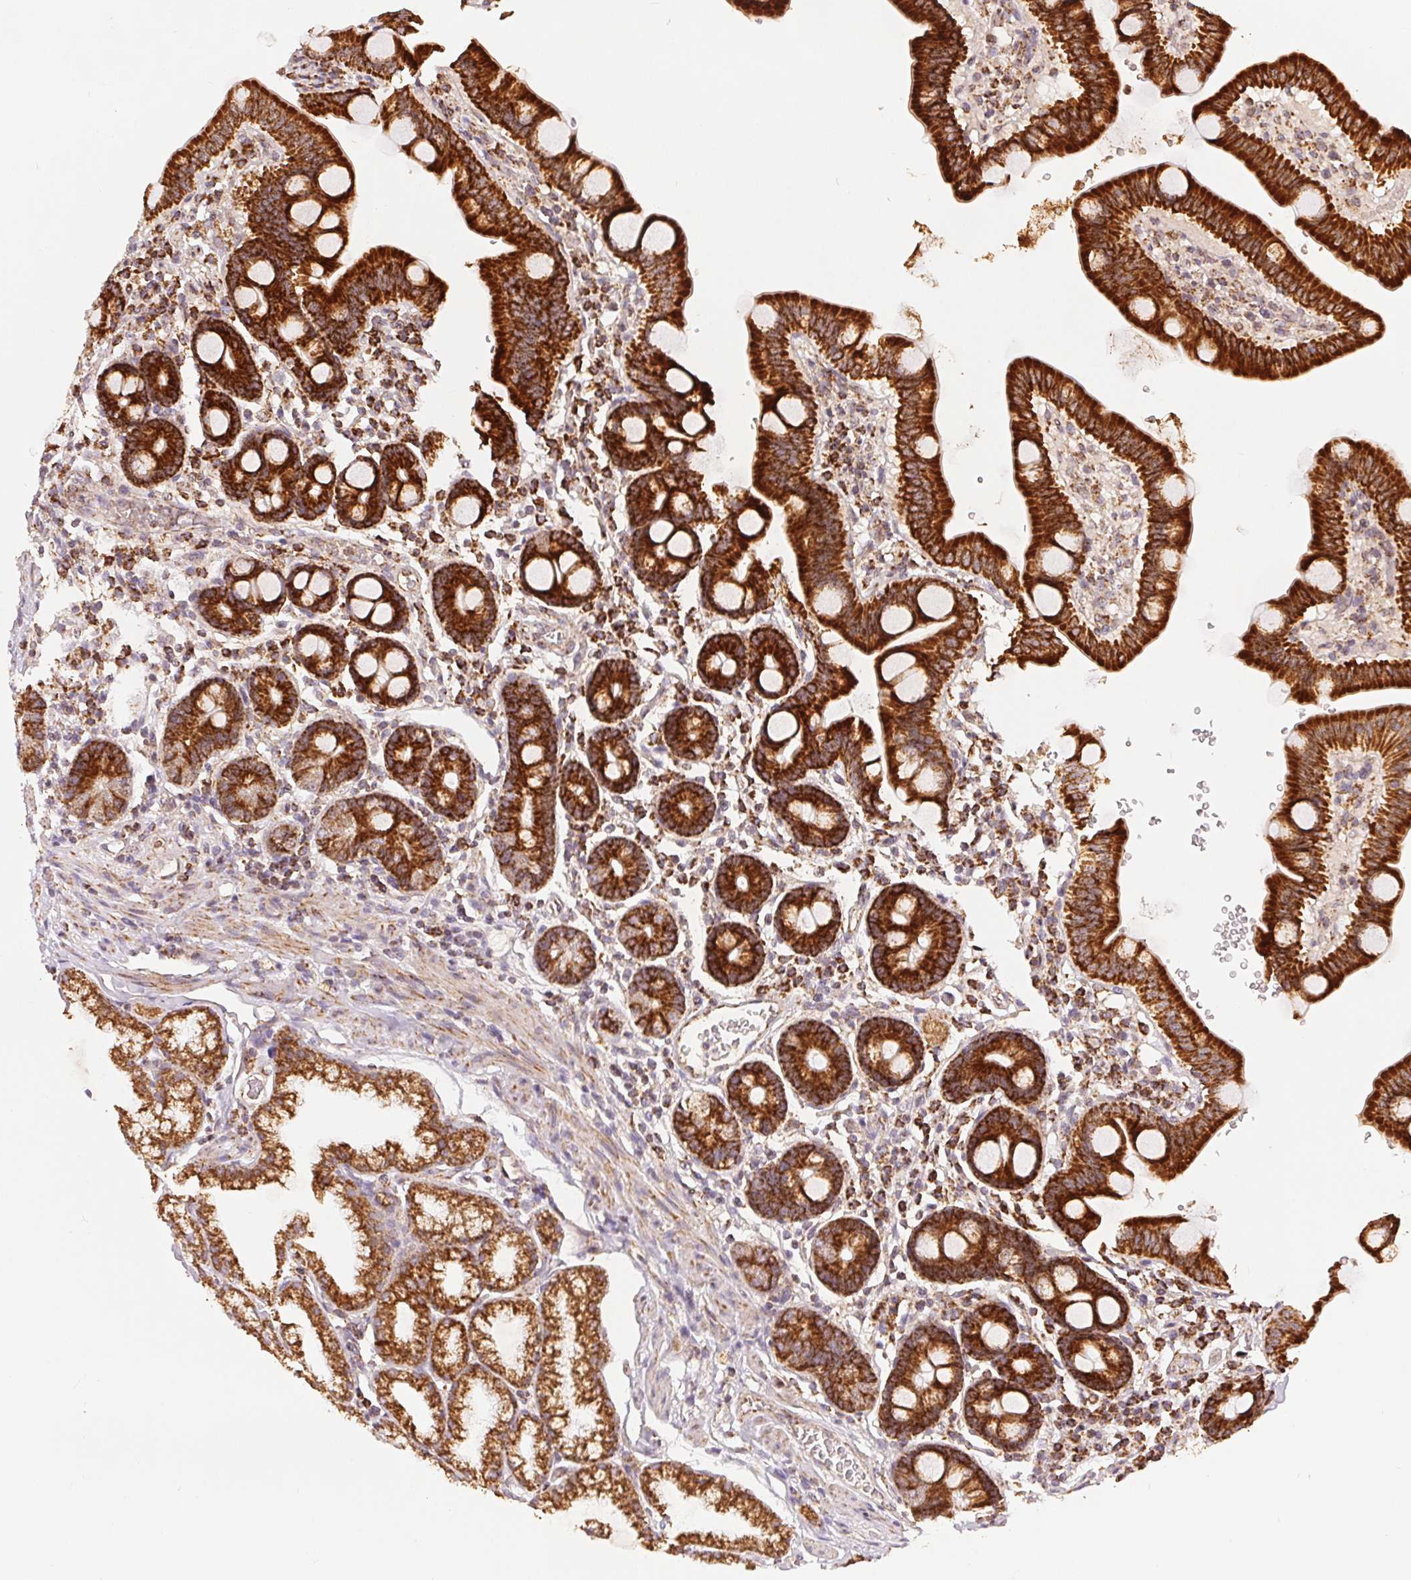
{"staining": {"intensity": "strong", "quantity": ">75%", "location": "cytoplasmic/membranous"}, "tissue": "duodenum", "cell_type": "Glandular cells", "image_type": "normal", "snomed": [{"axis": "morphology", "description": "Normal tissue, NOS"}, {"axis": "topography", "description": "Duodenum"}], "caption": "Glandular cells exhibit high levels of strong cytoplasmic/membranous staining in approximately >75% of cells in normal human duodenum.", "gene": "SDHB", "patient": {"sex": "male", "age": 59}}